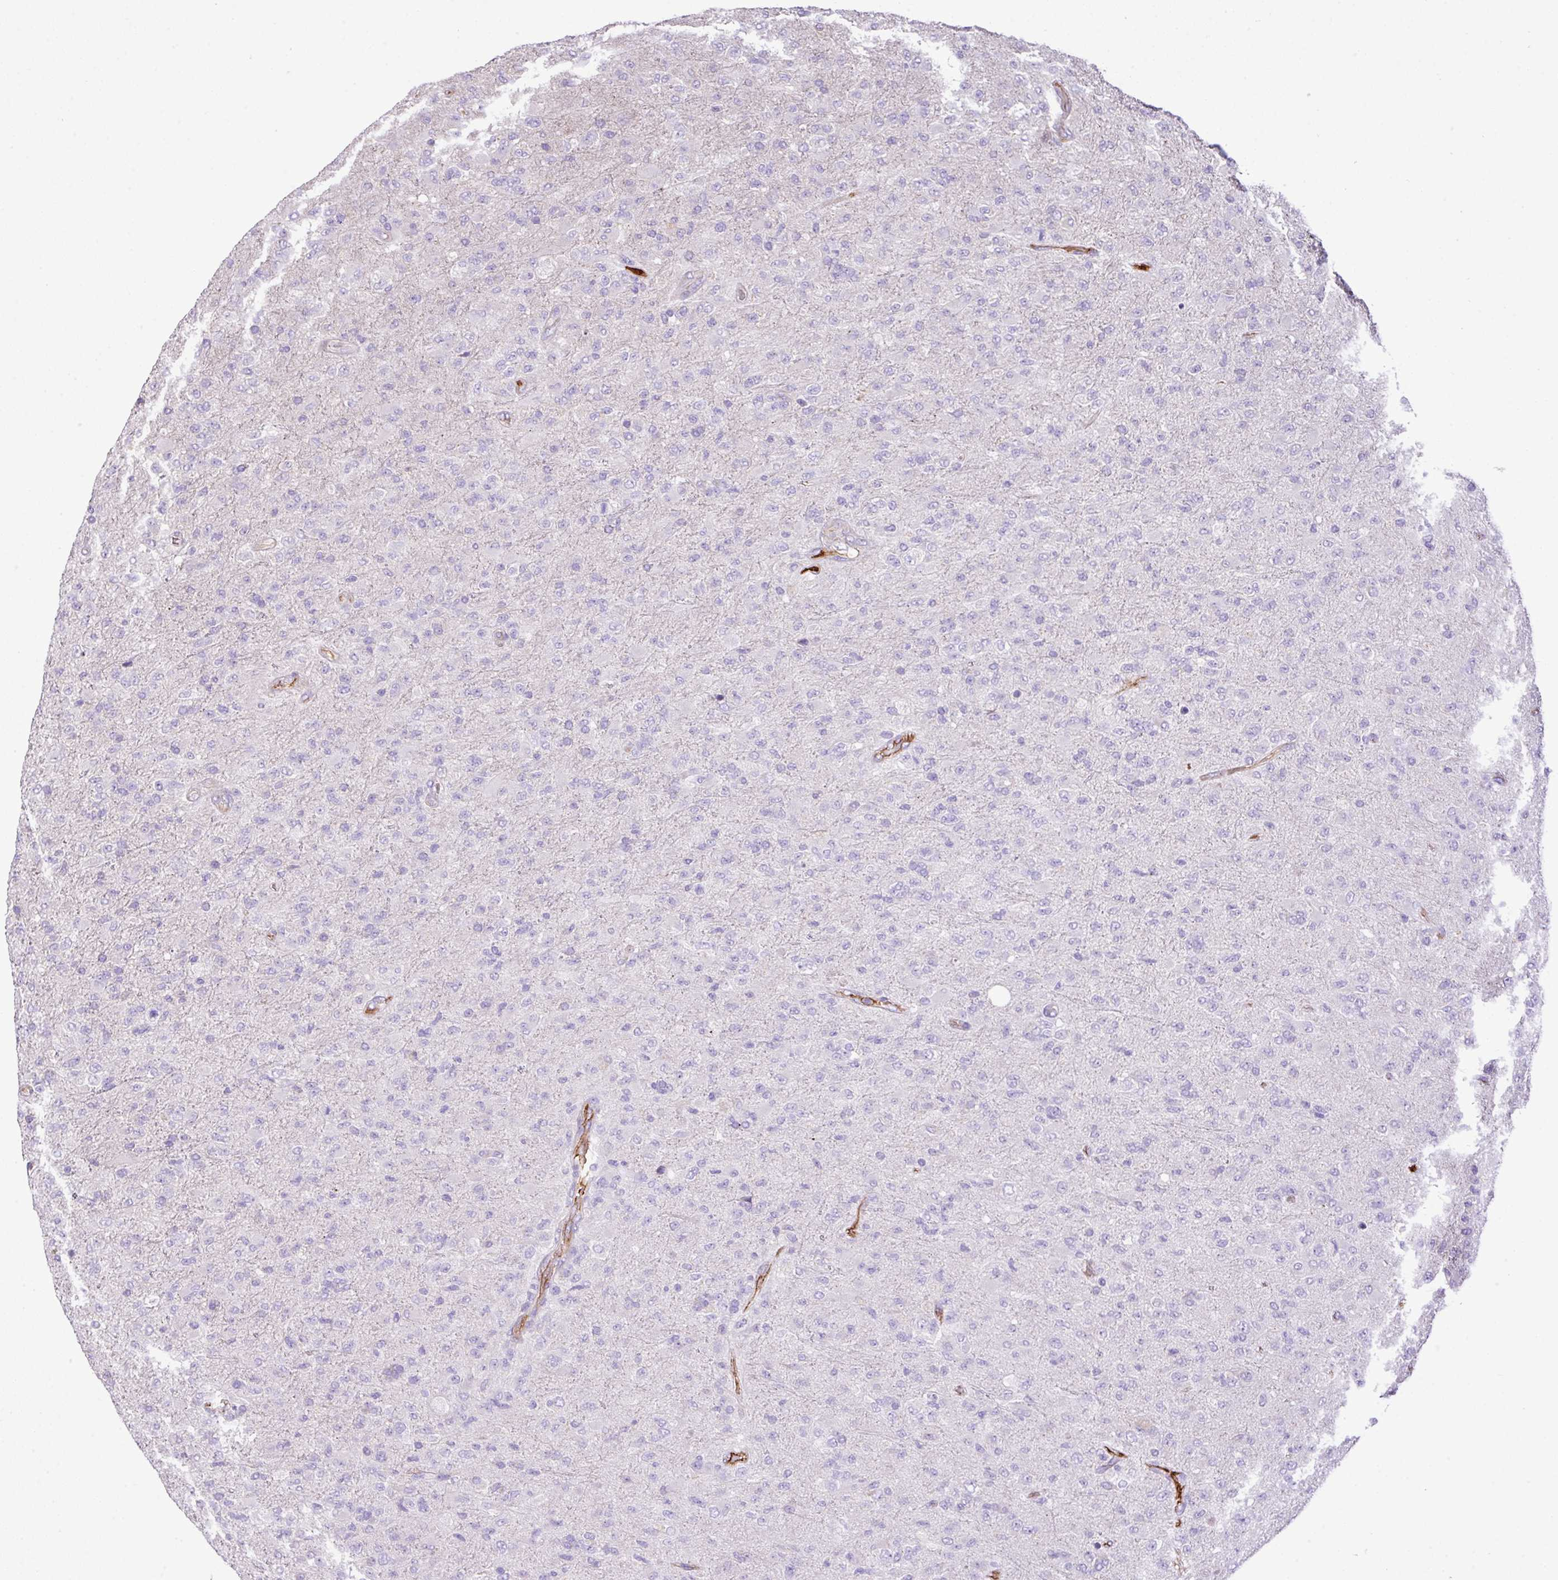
{"staining": {"intensity": "negative", "quantity": "none", "location": "none"}, "tissue": "glioma", "cell_type": "Tumor cells", "image_type": "cancer", "snomed": [{"axis": "morphology", "description": "Glioma, malignant, Low grade"}, {"axis": "topography", "description": "Brain"}], "caption": "Tumor cells show no significant protein positivity in glioma.", "gene": "CTXN2", "patient": {"sex": "male", "age": 65}}